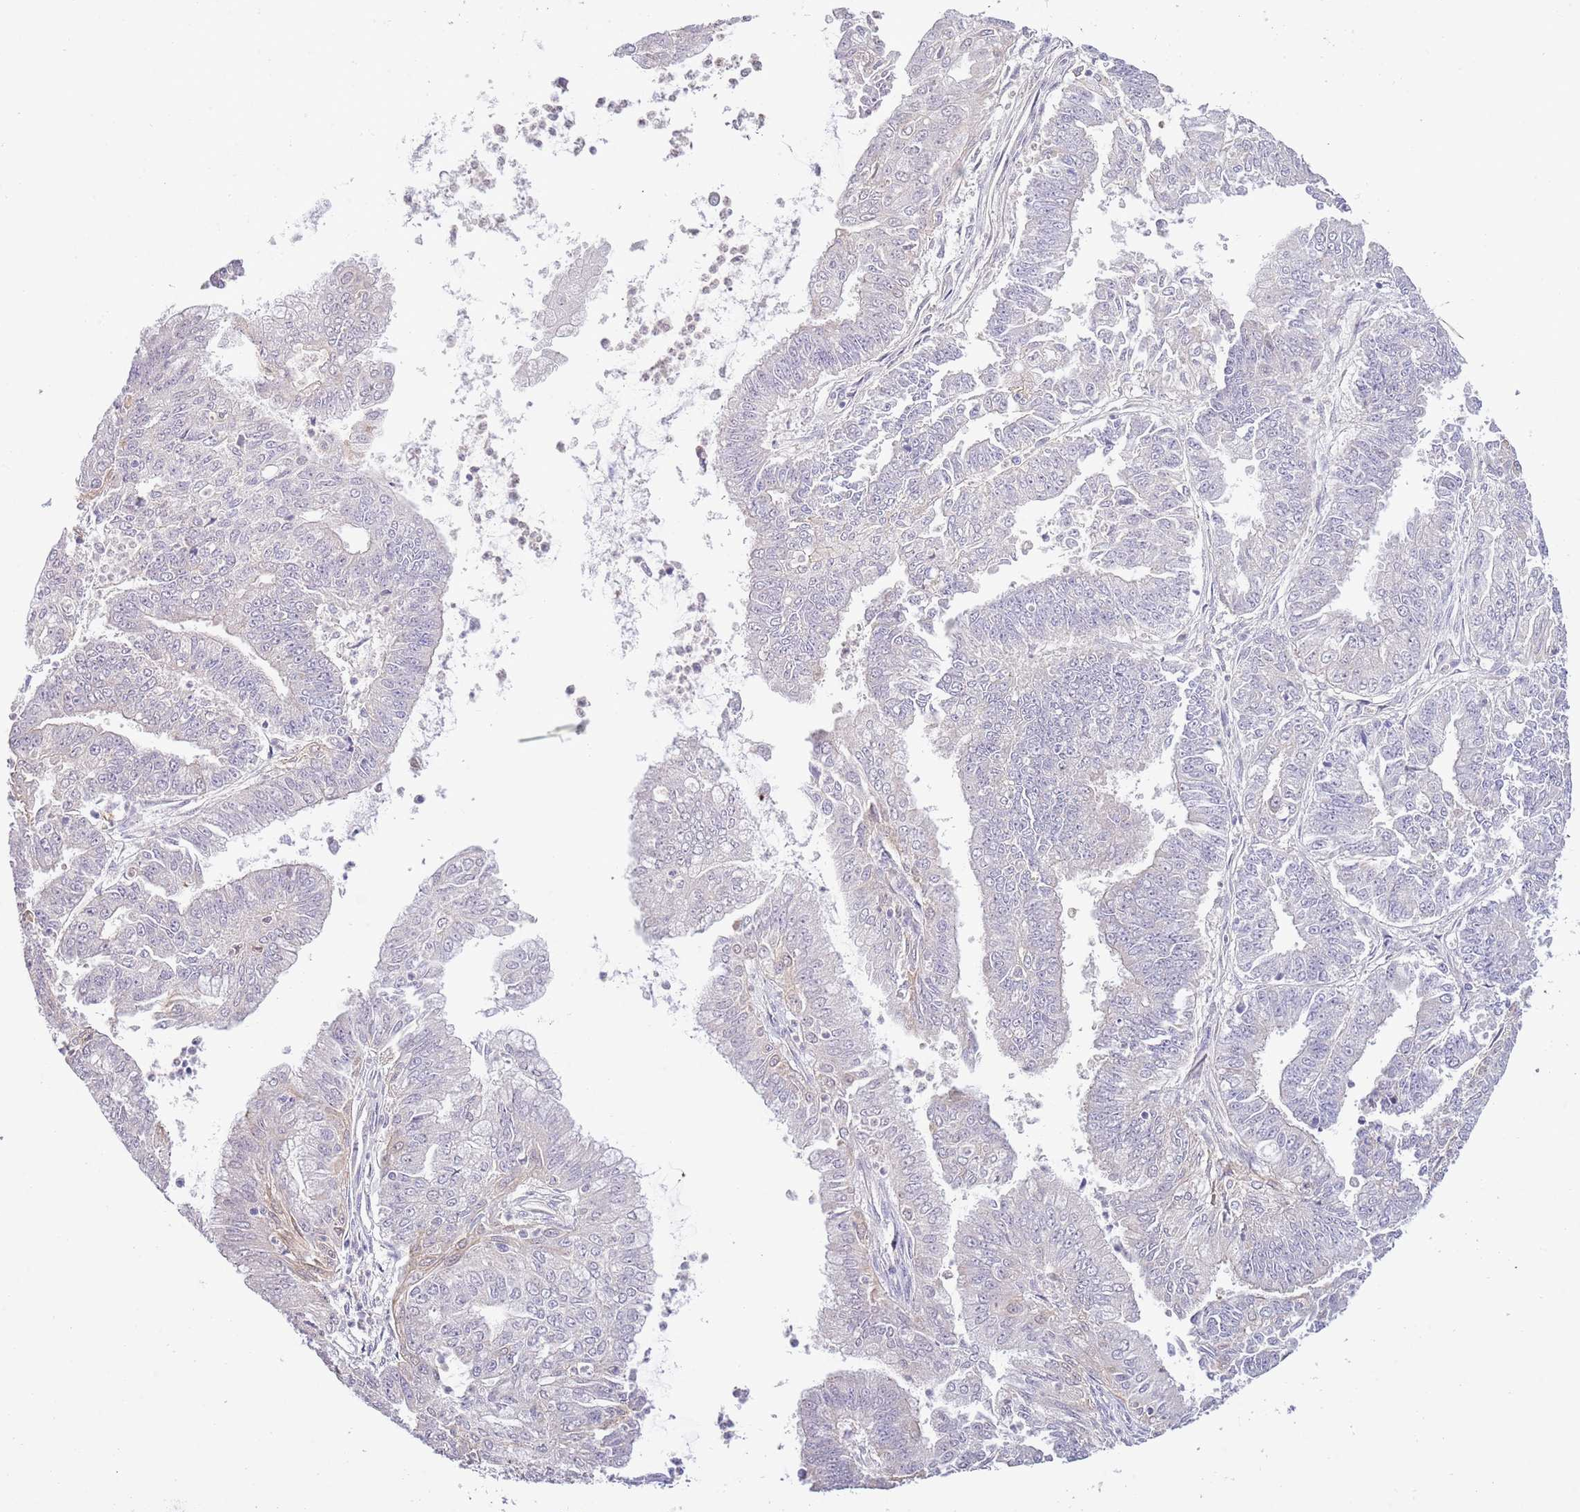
{"staining": {"intensity": "negative", "quantity": "none", "location": "none"}, "tissue": "endometrial cancer", "cell_type": "Tumor cells", "image_type": "cancer", "snomed": [{"axis": "morphology", "description": "Adenocarcinoma, NOS"}, {"axis": "topography", "description": "Endometrium"}], "caption": "An immunohistochemistry histopathology image of adenocarcinoma (endometrial) is shown. There is no staining in tumor cells of adenocarcinoma (endometrial).", "gene": "LIPJ", "patient": {"sex": "female", "age": 73}}